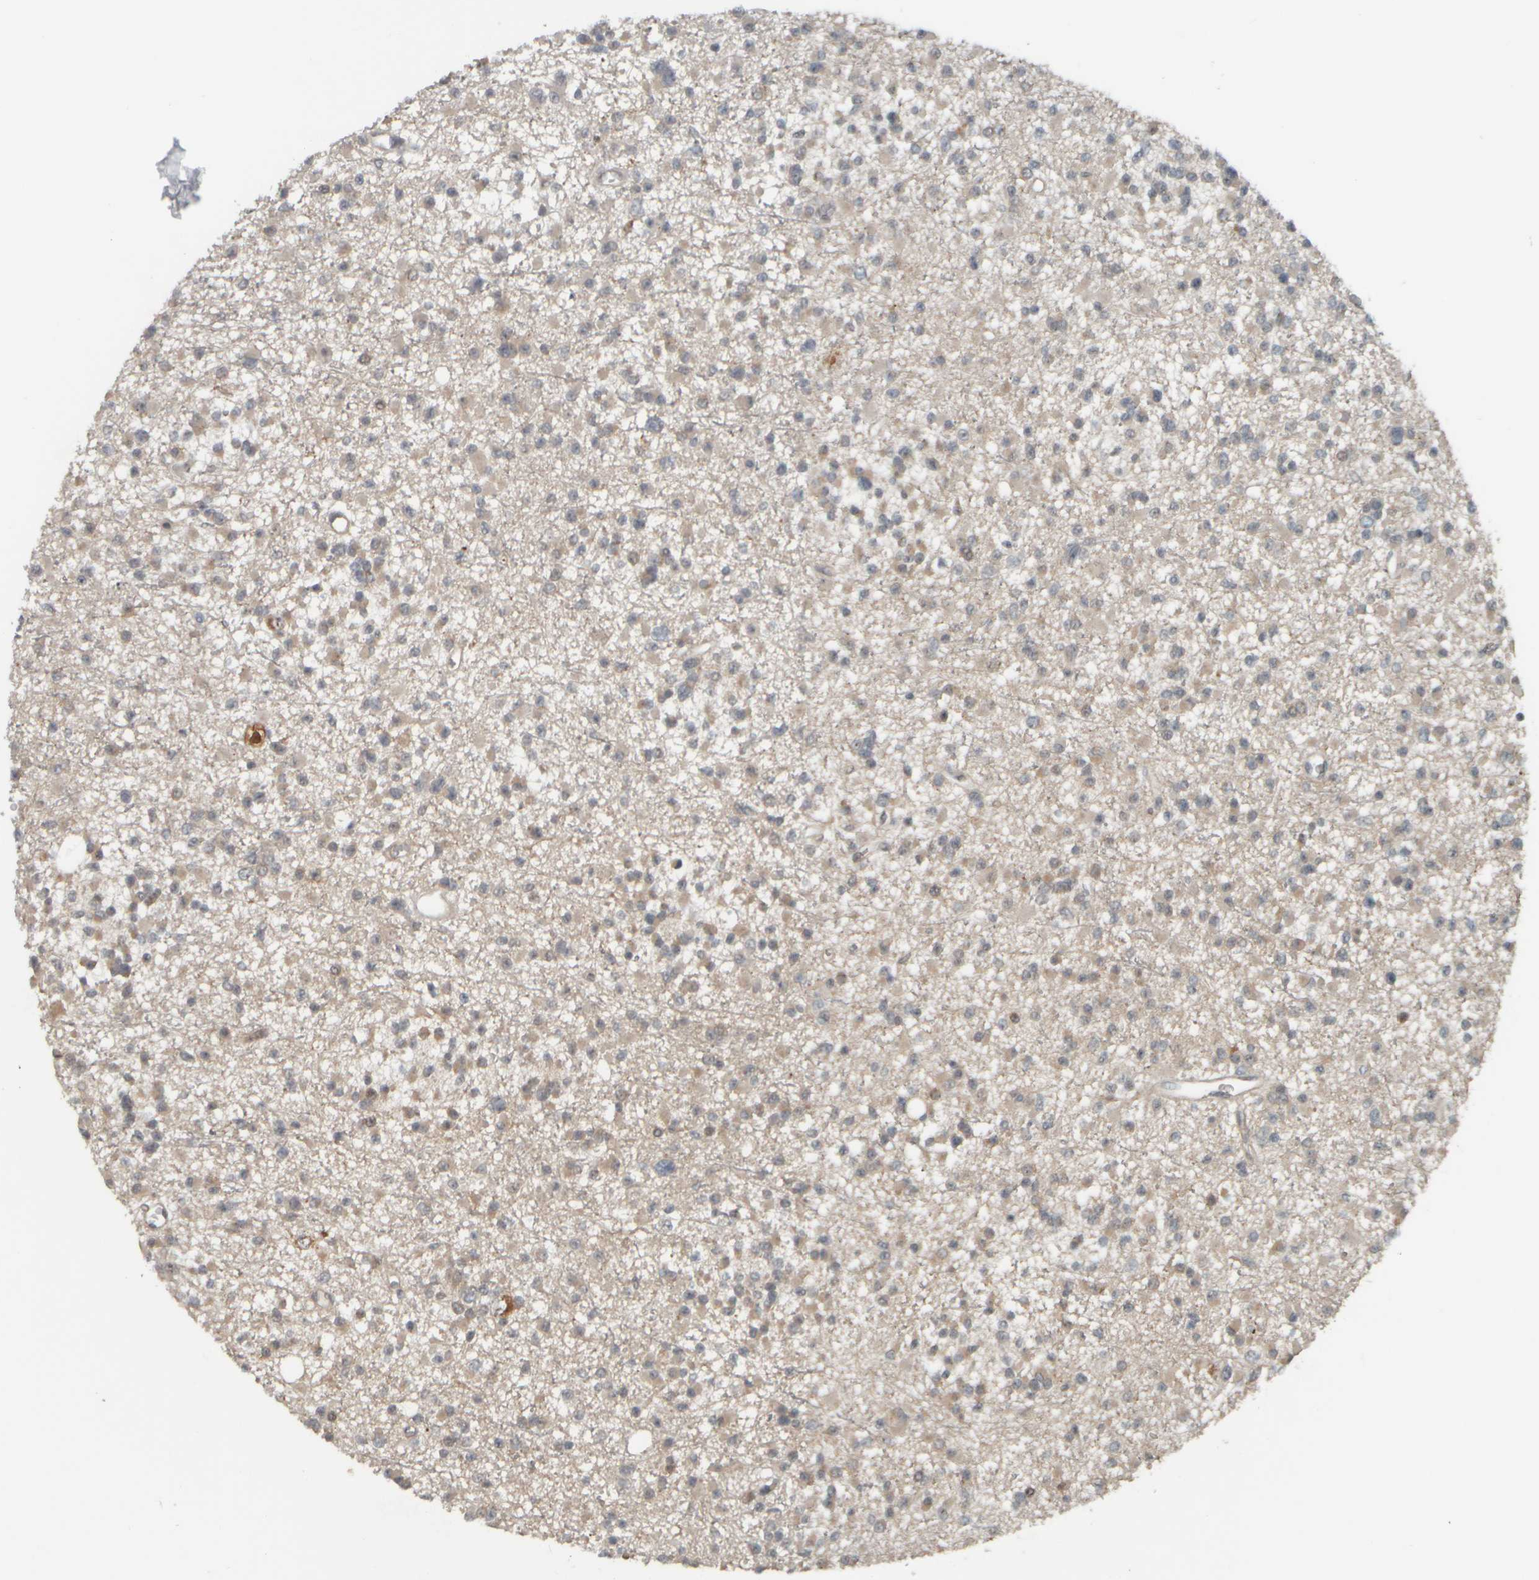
{"staining": {"intensity": "weak", "quantity": "25%-75%", "location": "cytoplasmic/membranous"}, "tissue": "glioma", "cell_type": "Tumor cells", "image_type": "cancer", "snomed": [{"axis": "morphology", "description": "Glioma, malignant, Low grade"}, {"axis": "topography", "description": "Brain"}], "caption": "Glioma was stained to show a protein in brown. There is low levels of weak cytoplasmic/membranous staining in about 25%-75% of tumor cells.", "gene": "NAPG", "patient": {"sex": "female", "age": 22}}